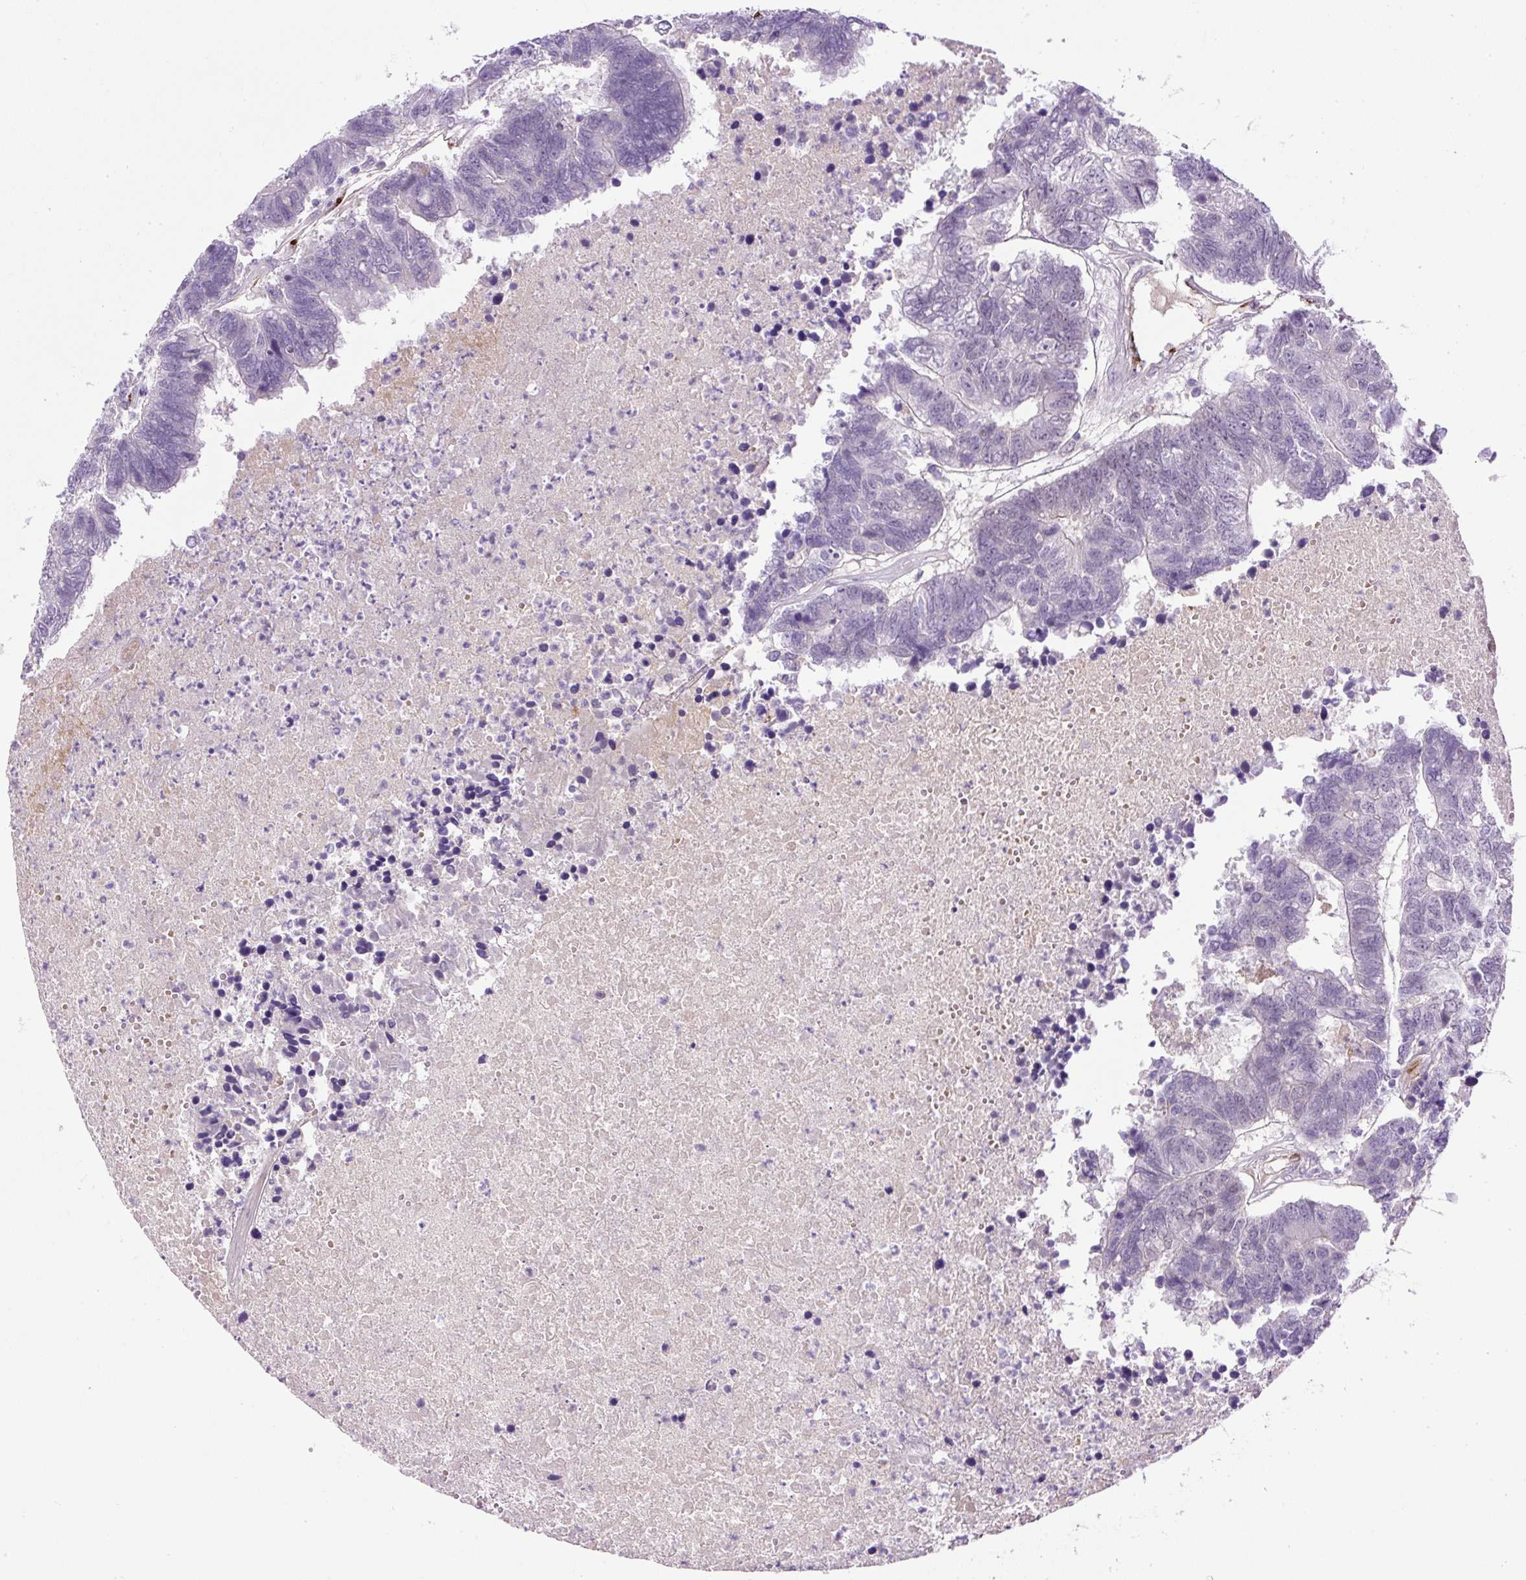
{"staining": {"intensity": "negative", "quantity": "none", "location": "none"}, "tissue": "colorectal cancer", "cell_type": "Tumor cells", "image_type": "cancer", "snomed": [{"axis": "morphology", "description": "Adenocarcinoma, NOS"}, {"axis": "topography", "description": "Colon"}], "caption": "Immunohistochemistry photomicrograph of human colorectal adenocarcinoma stained for a protein (brown), which reveals no positivity in tumor cells.", "gene": "LEFTY2", "patient": {"sex": "female", "age": 48}}